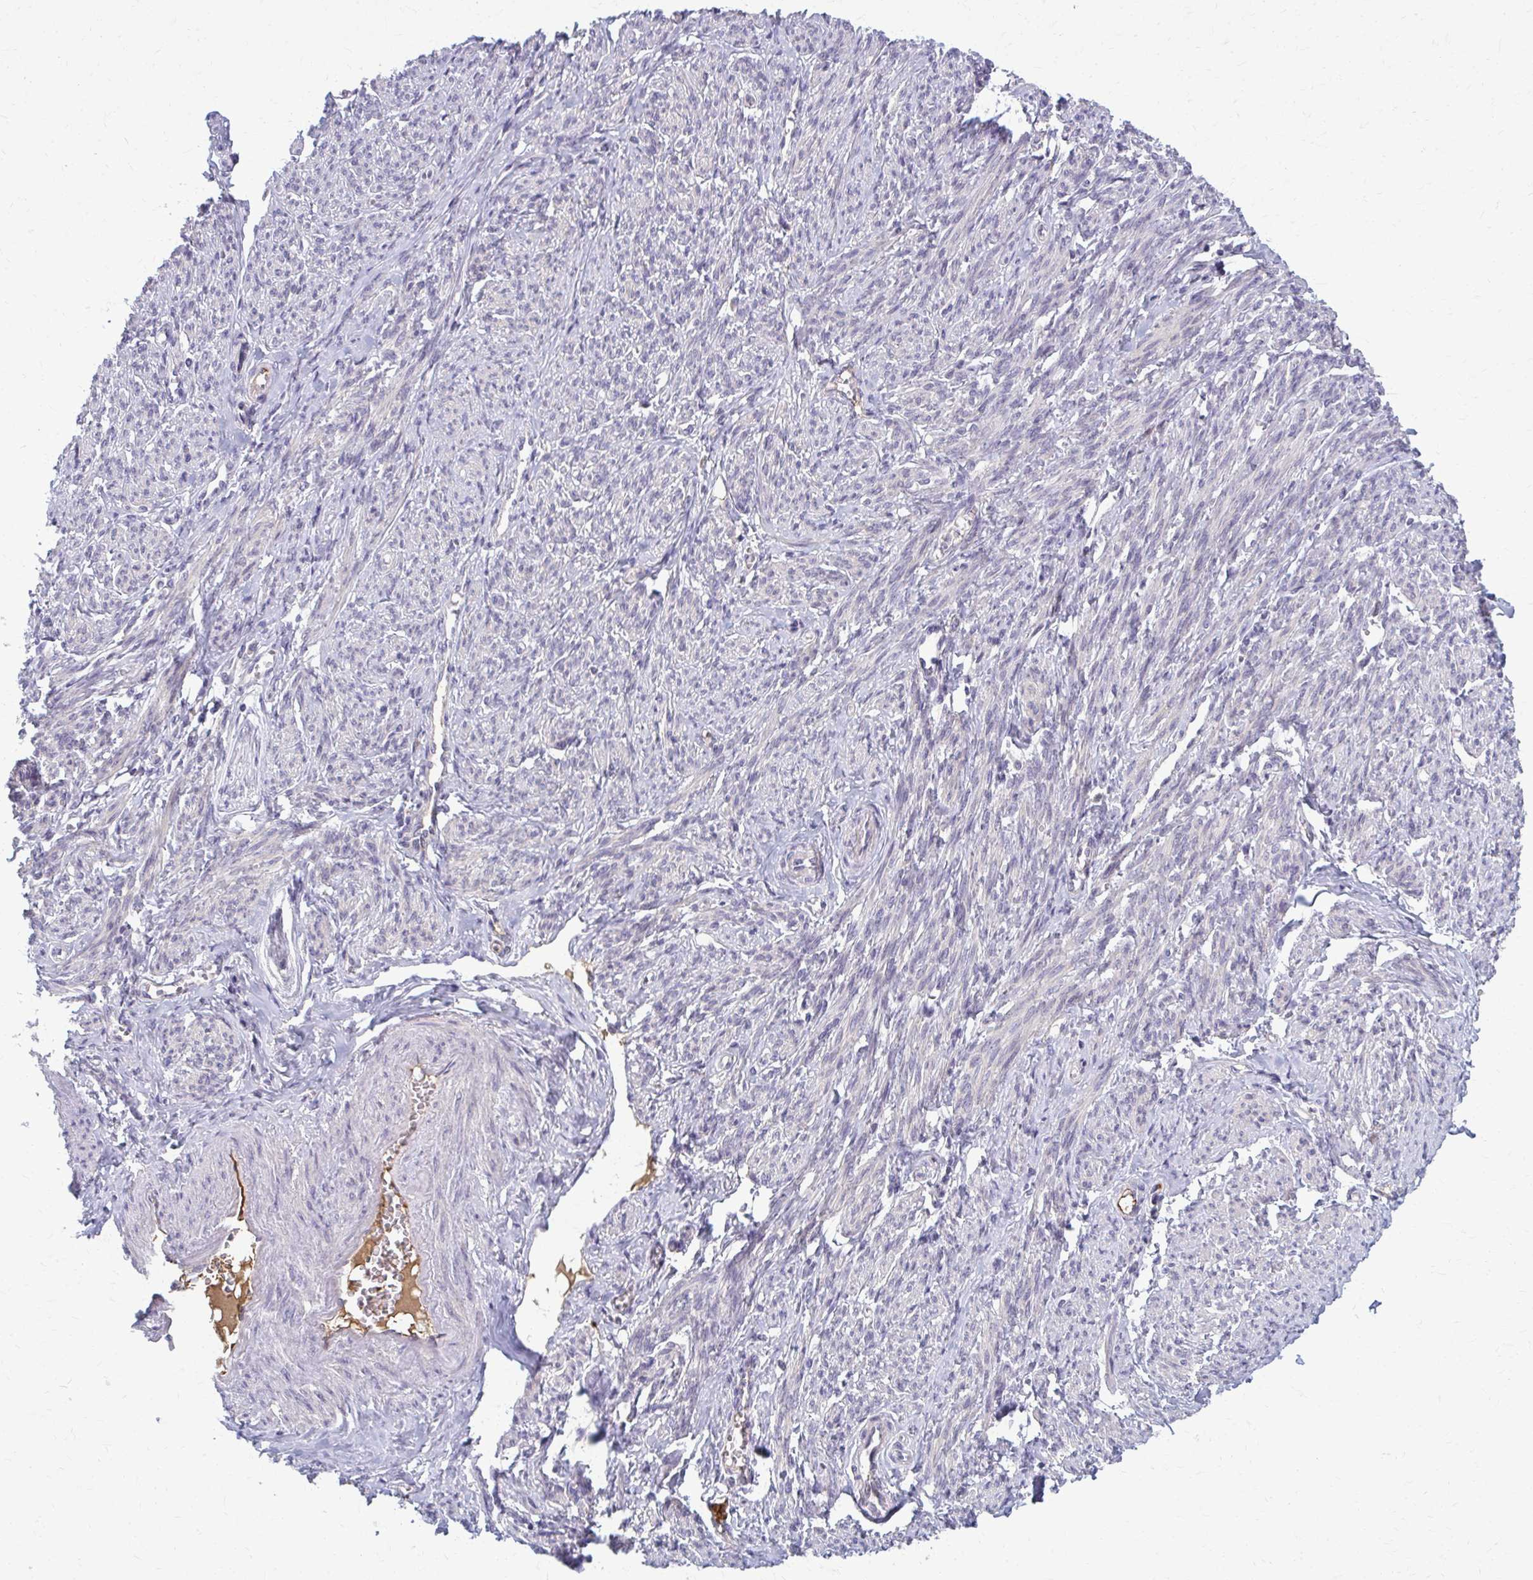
{"staining": {"intensity": "weak", "quantity": "<25%", "location": "cytoplasmic/membranous"}, "tissue": "smooth muscle", "cell_type": "Smooth muscle cells", "image_type": "normal", "snomed": [{"axis": "morphology", "description": "Normal tissue, NOS"}, {"axis": "topography", "description": "Smooth muscle"}], "caption": "This is a micrograph of immunohistochemistry (IHC) staining of normal smooth muscle, which shows no positivity in smooth muscle cells.", "gene": "MCRIP2", "patient": {"sex": "female", "age": 65}}